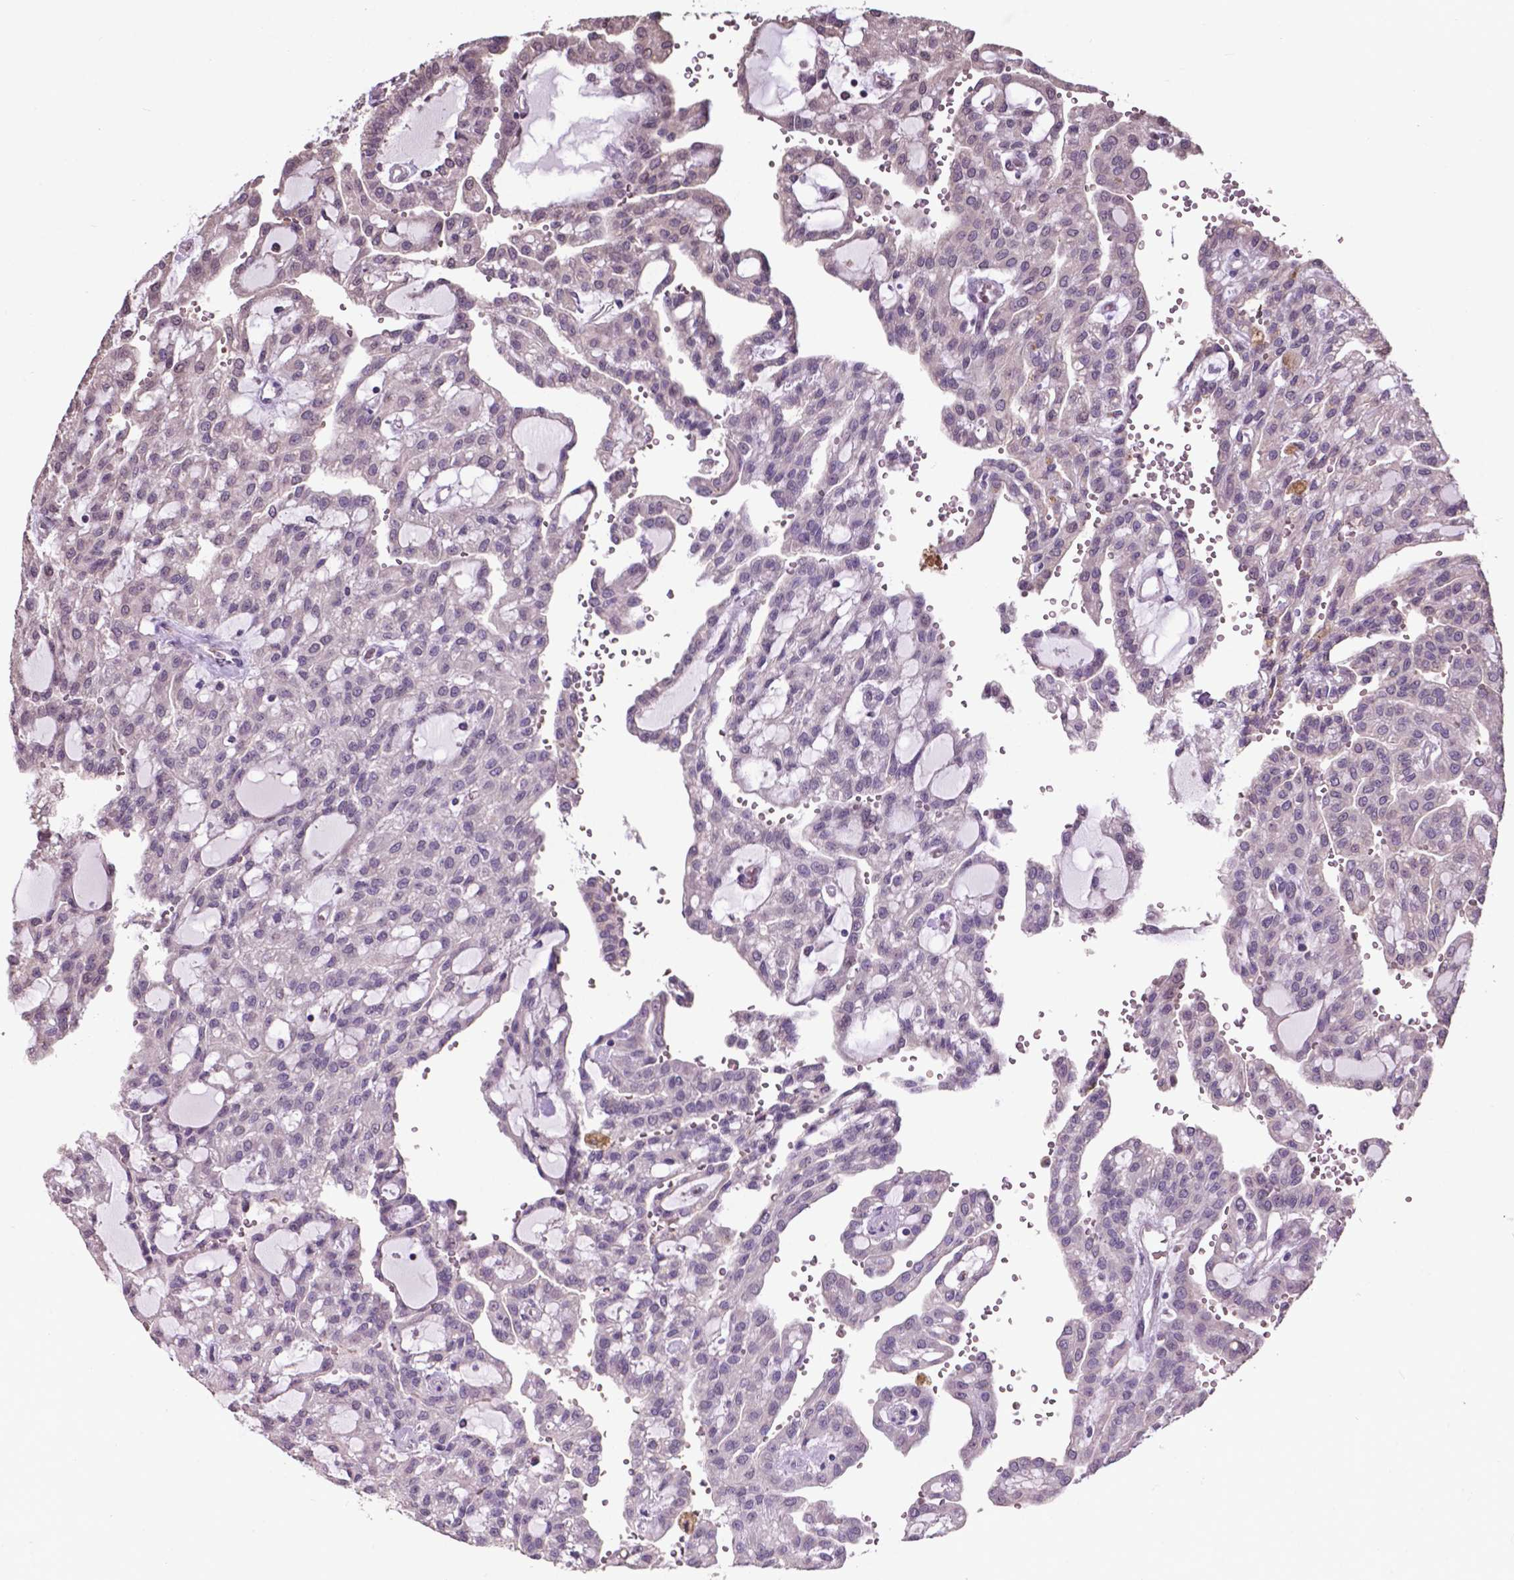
{"staining": {"intensity": "negative", "quantity": "none", "location": "none"}, "tissue": "renal cancer", "cell_type": "Tumor cells", "image_type": "cancer", "snomed": [{"axis": "morphology", "description": "Adenocarcinoma, NOS"}, {"axis": "topography", "description": "Kidney"}], "caption": "Tumor cells are negative for protein expression in human renal cancer. Nuclei are stained in blue.", "gene": "GLRA2", "patient": {"sex": "male", "age": 63}}